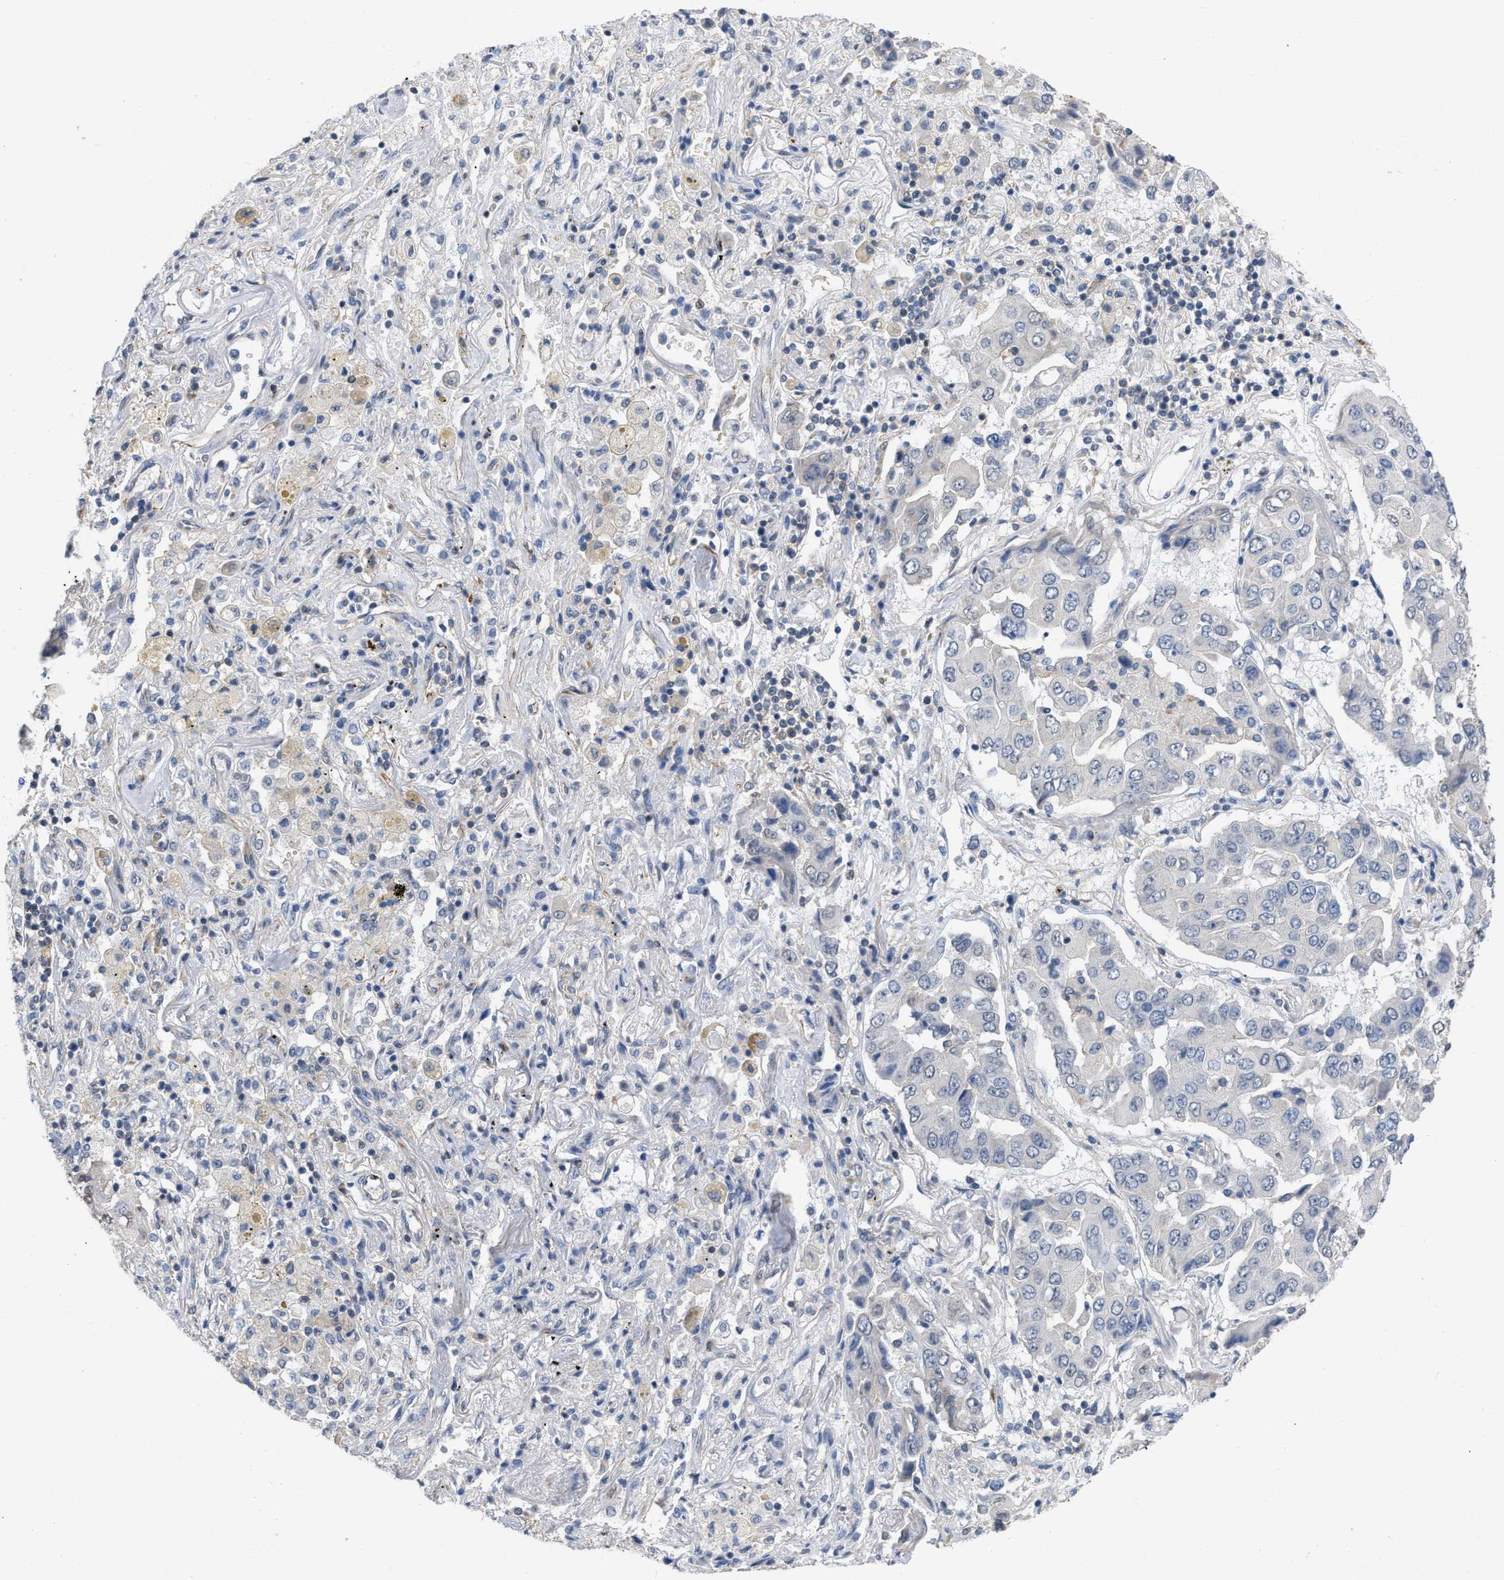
{"staining": {"intensity": "negative", "quantity": "none", "location": "none"}, "tissue": "lung cancer", "cell_type": "Tumor cells", "image_type": "cancer", "snomed": [{"axis": "morphology", "description": "Adenocarcinoma, NOS"}, {"axis": "topography", "description": "Lung"}], "caption": "Tumor cells show no significant protein staining in lung adenocarcinoma.", "gene": "TMEM131", "patient": {"sex": "female", "age": 65}}